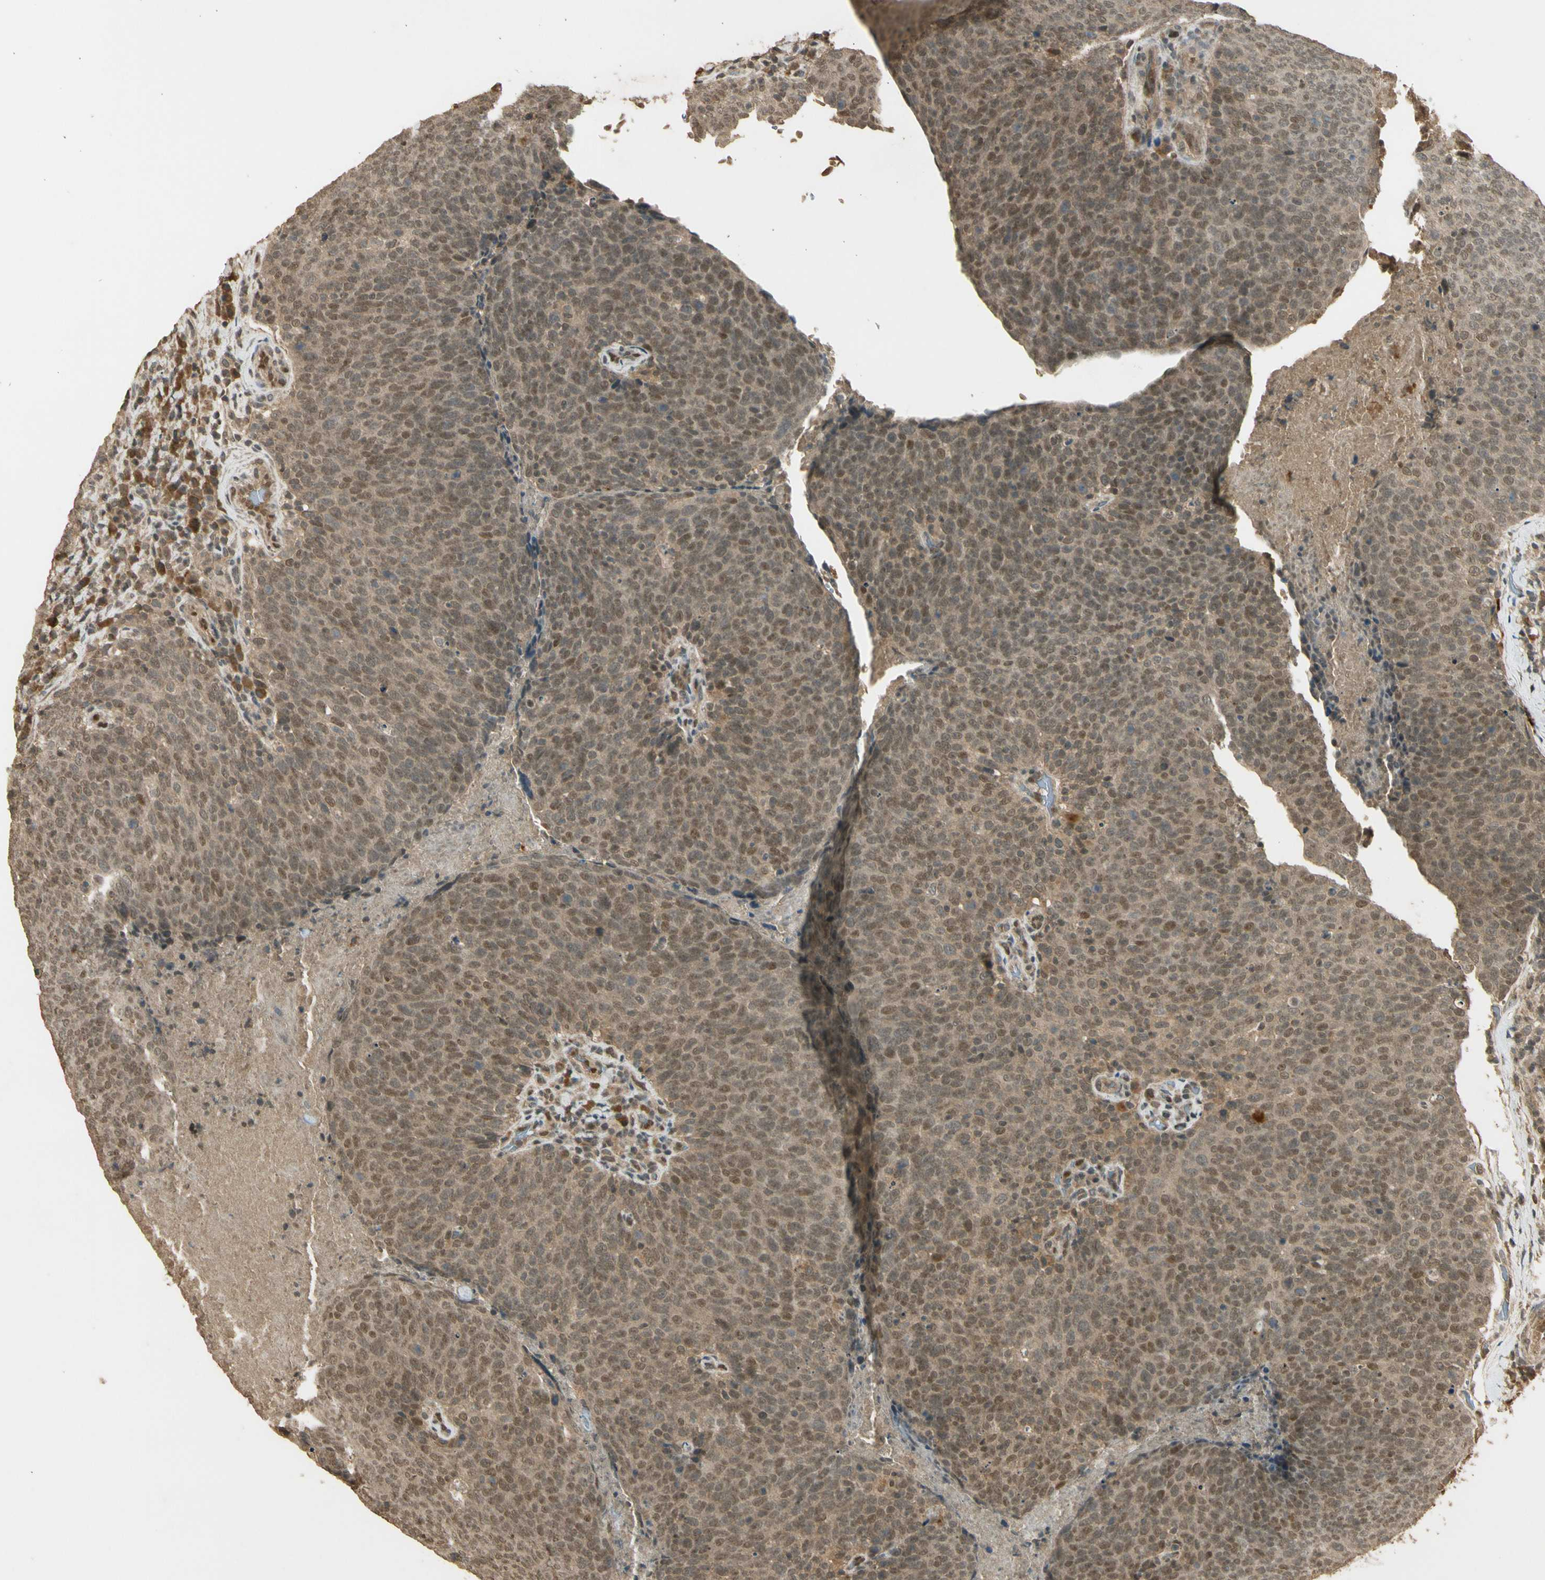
{"staining": {"intensity": "moderate", "quantity": ">75%", "location": "cytoplasmic/membranous,nuclear"}, "tissue": "head and neck cancer", "cell_type": "Tumor cells", "image_type": "cancer", "snomed": [{"axis": "morphology", "description": "Squamous cell carcinoma, NOS"}, {"axis": "morphology", "description": "Squamous cell carcinoma, metastatic, NOS"}, {"axis": "topography", "description": "Lymph node"}, {"axis": "topography", "description": "Head-Neck"}], "caption": "Head and neck cancer (metastatic squamous cell carcinoma) tissue exhibits moderate cytoplasmic/membranous and nuclear expression in about >75% of tumor cells, visualized by immunohistochemistry.", "gene": "GMEB2", "patient": {"sex": "male", "age": 62}}